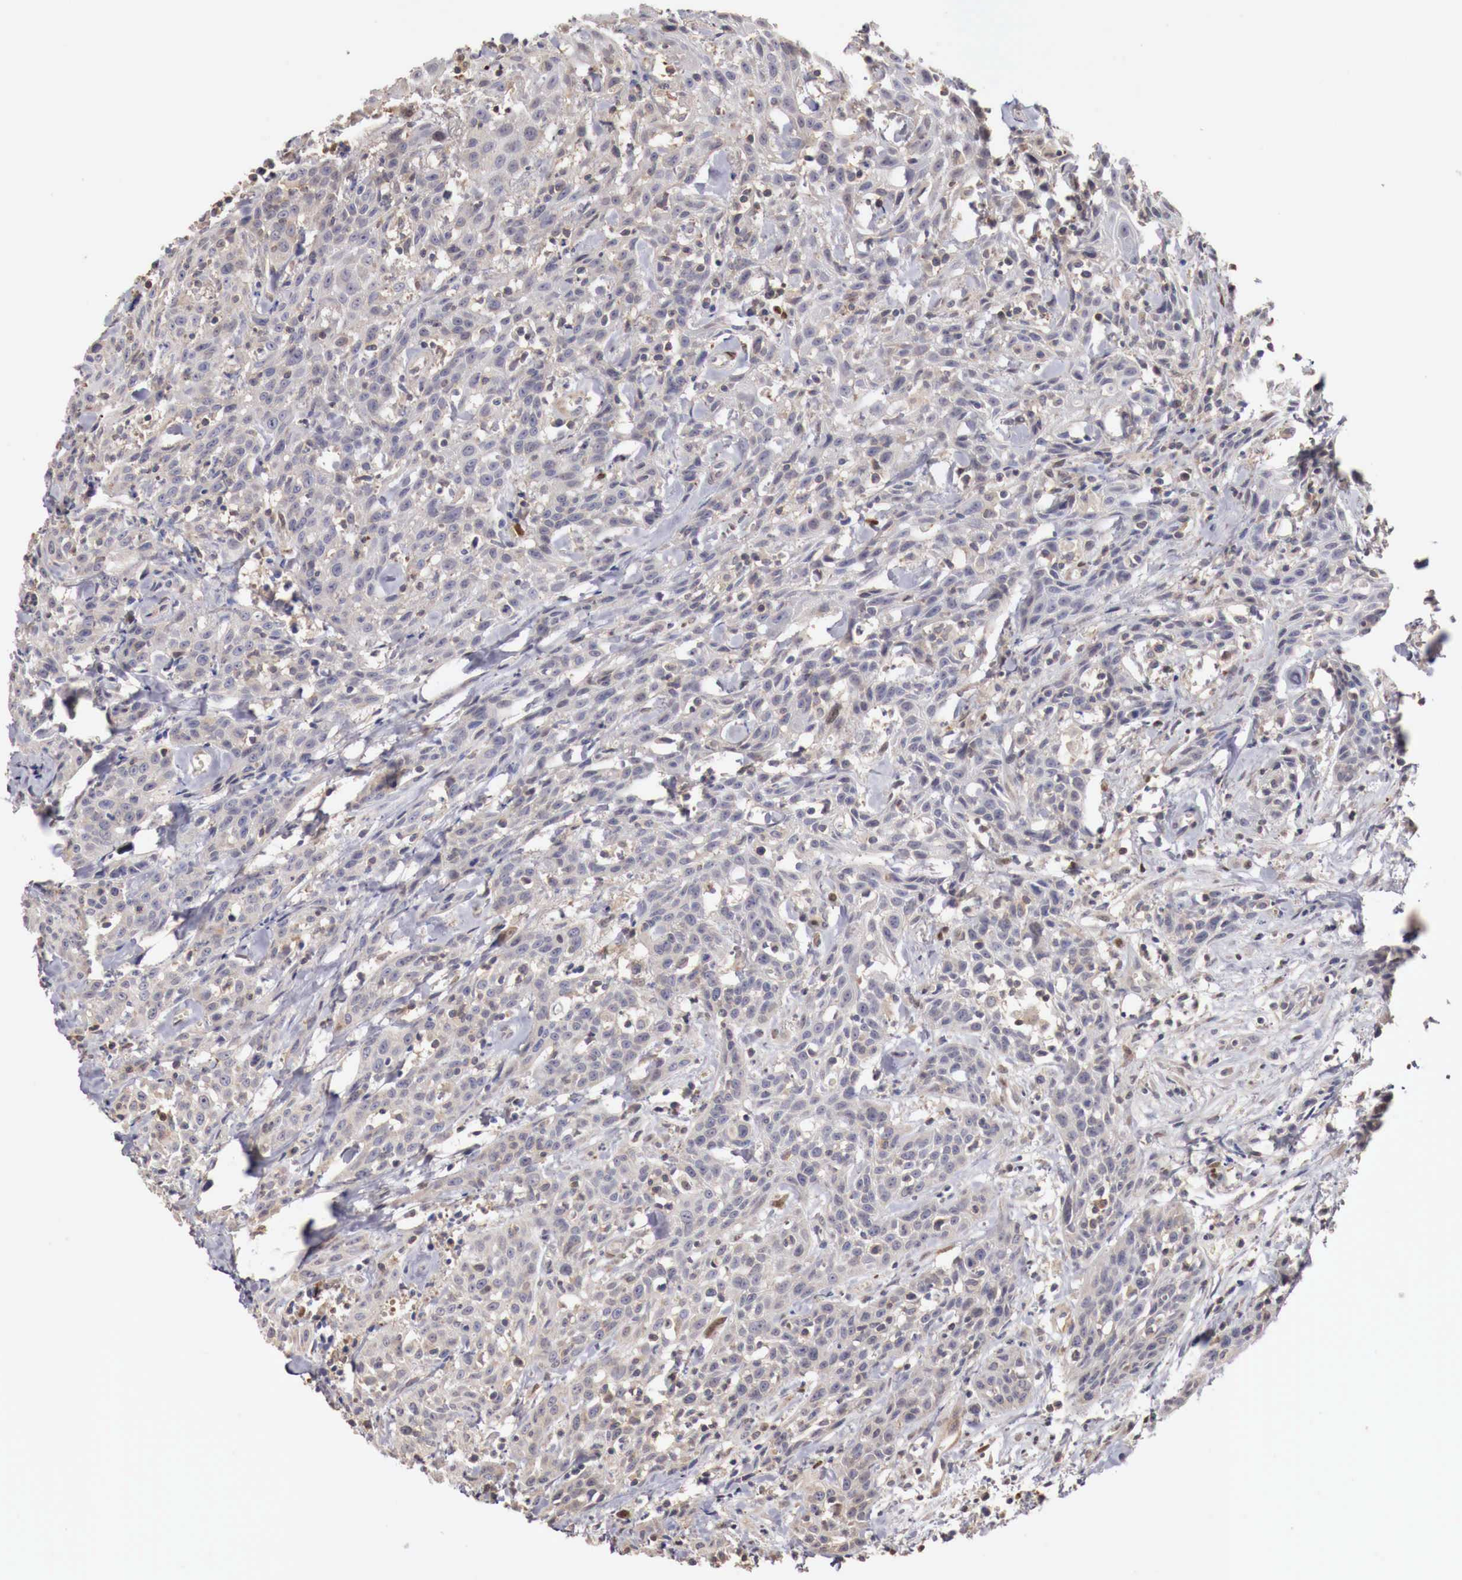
{"staining": {"intensity": "weak", "quantity": "<25%", "location": "cytoplasmic/membranous"}, "tissue": "head and neck cancer", "cell_type": "Tumor cells", "image_type": "cancer", "snomed": [{"axis": "morphology", "description": "Squamous cell carcinoma, NOS"}, {"axis": "topography", "description": "Oral tissue"}, {"axis": "topography", "description": "Head-Neck"}], "caption": "High power microscopy image of an IHC photomicrograph of head and neck cancer, revealing no significant staining in tumor cells.", "gene": "KHDRBS2", "patient": {"sex": "female", "age": 82}}